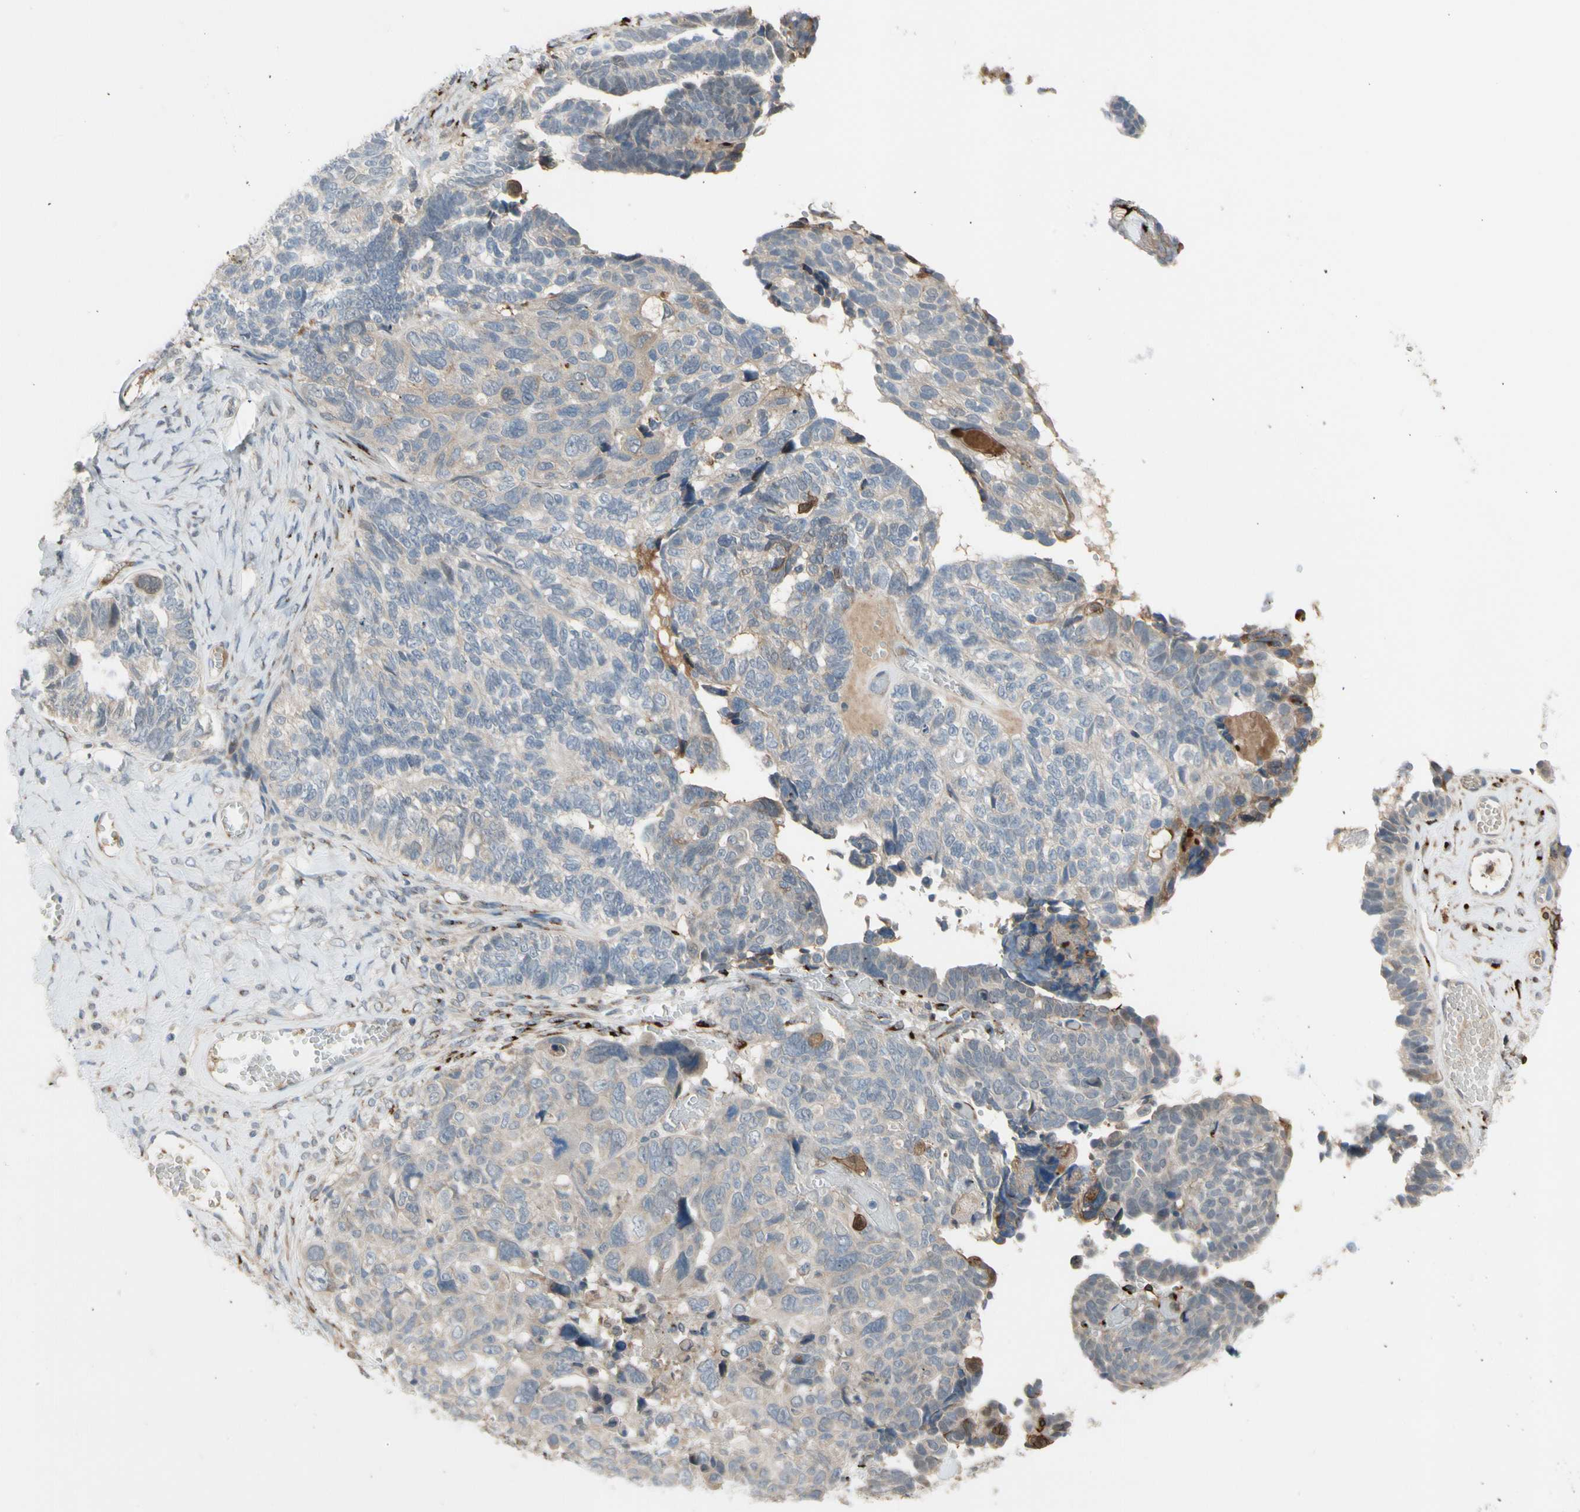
{"staining": {"intensity": "weak", "quantity": "25%-75%", "location": "cytoplasmic/membranous"}, "tissue": "ovarian cancer", "cell_type": "Tumor cells", "image_type": "cancer", "snomed": [{"axis": "morphology", "description": "Cystadenocarcinoma, serous, NOS"}, {"axis": "topography", "description": "Ovary"}], "caption": "This is an image of IHC staining of ovarian cancer (serous cystadenocarcinoma), which shows weak positivity in the cytoplasmic/membranous of tumor cells.", "gene": "GALNT5", "patient": {"sex": "female", "age": 79}}